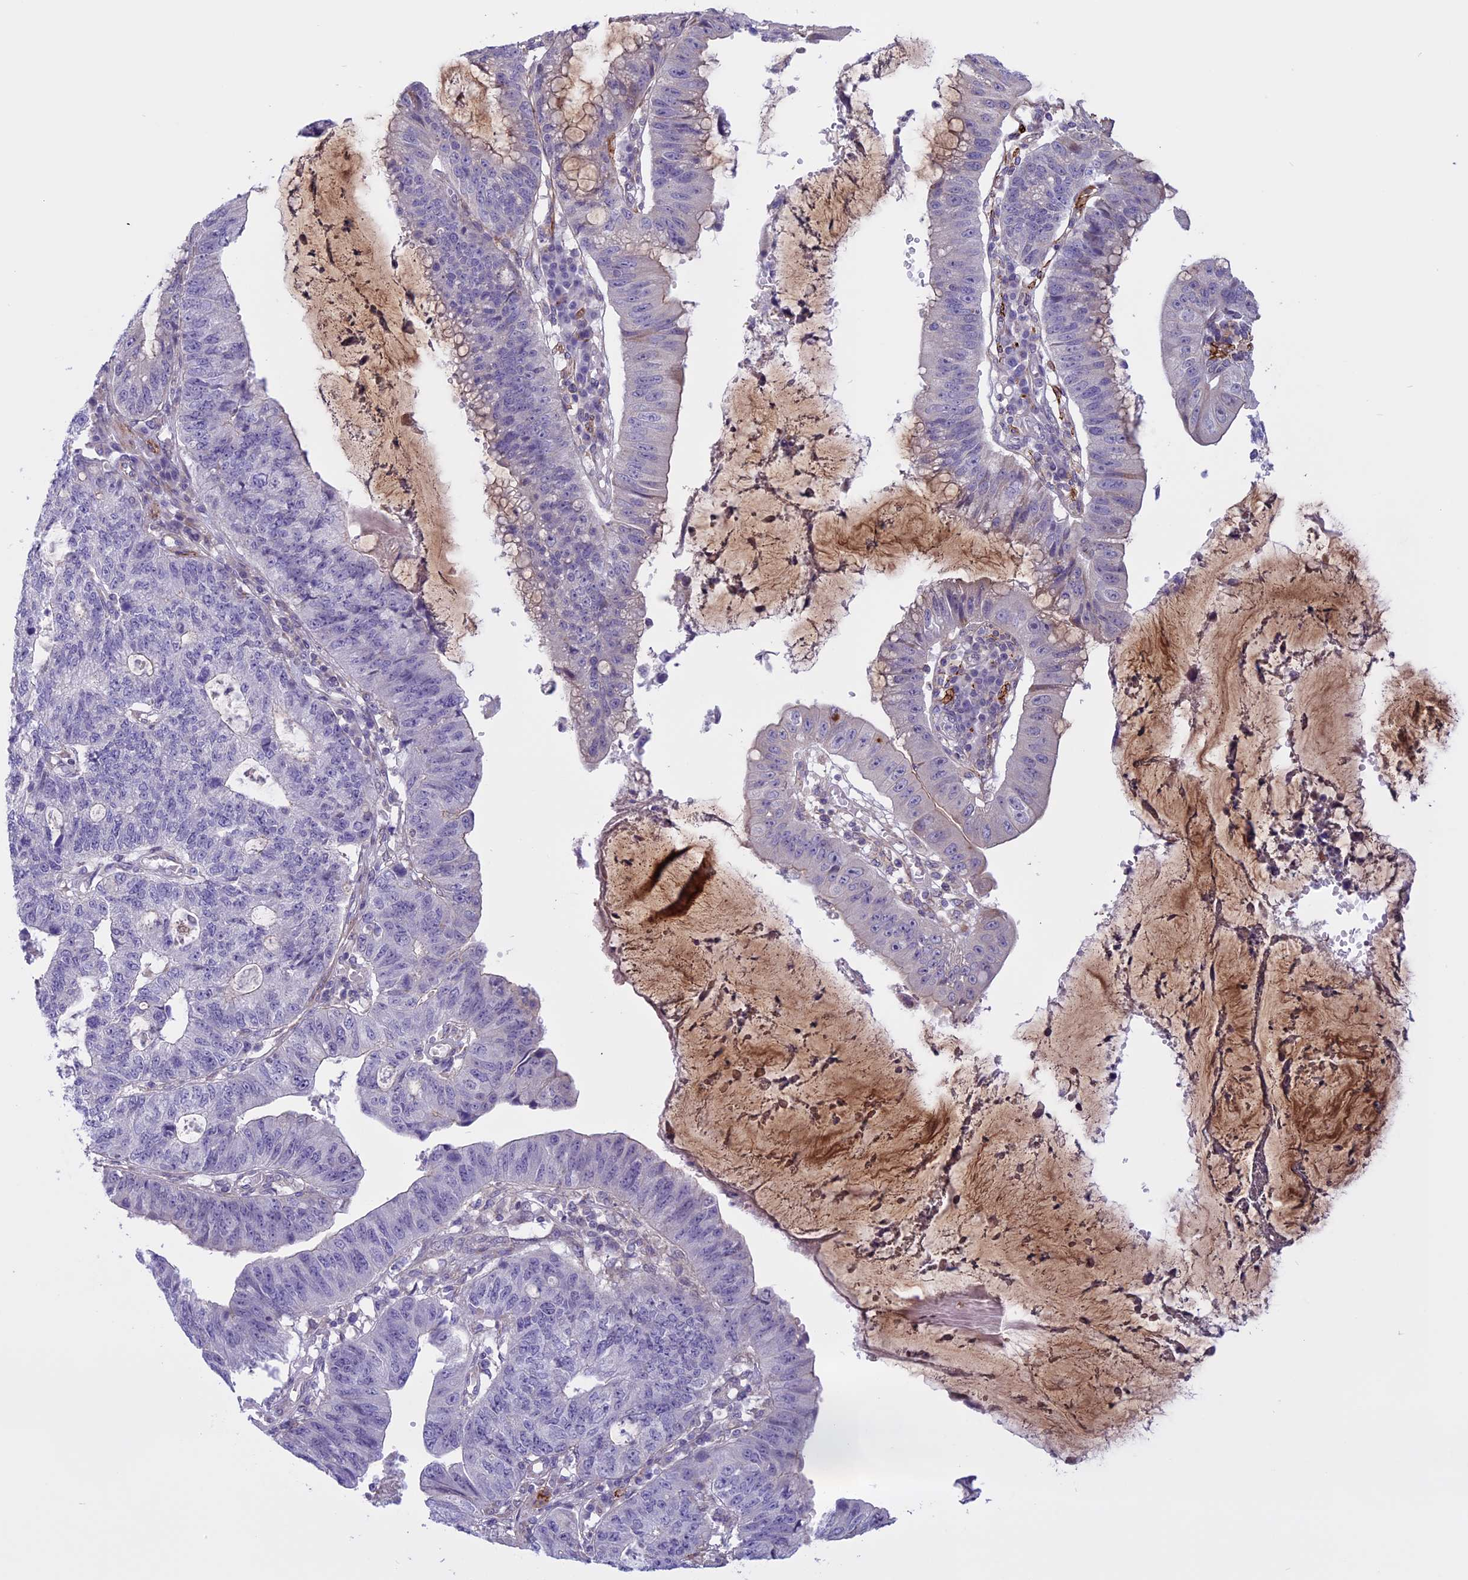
{"staining": {"intensity": "negative", "quantity": "none", "location": "none"}, "tissue": "stomach cancer", "cell_type": "Tumor cells", "image_type": "cancer", "snomed": [{"axis": "morphology", "description": "Adenocarcinoma, NOS"}, {"axis": "topography", "description": "Stomach"}], "caption": "This is an IHC micrograph of human stomach adenocarcinoma. There is no expression in tumor cells.", "gene": "SPHKAP", "patient": {"sex": "male", "age": 59}}